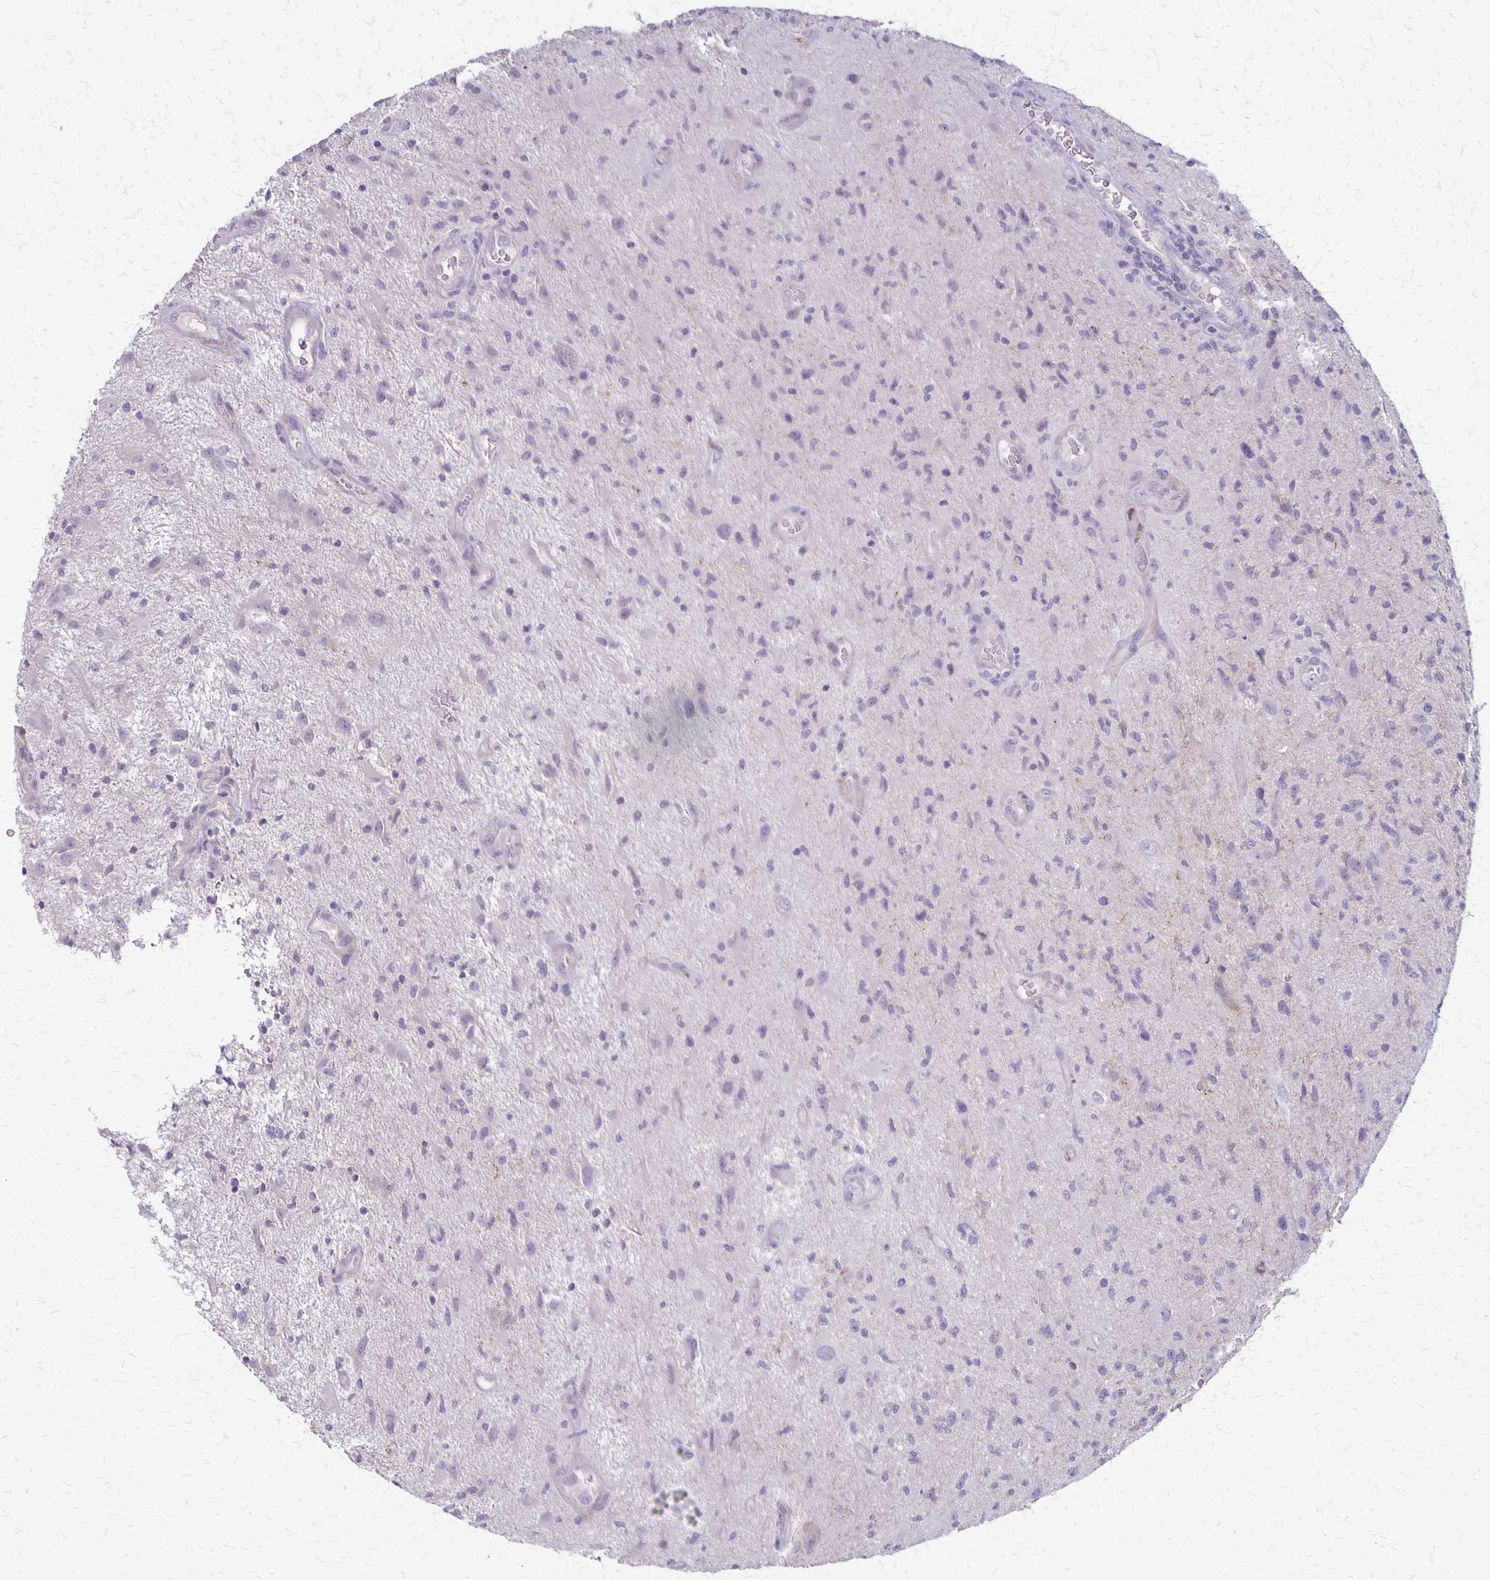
{"staining": {"intensity": "negative", "quantity": "none", "location": "none"}, "tissue": "glioma", "cell_type": "Tumor cells", "image_type": "cancer", "snomed": [{"axis": "morphology", "description": "Glioma, malignant, High grade"}, {"axis": "topography", "description": "Brain"}], "caption": "Photomicrograph shows no significant protein staining in tumor cells of high-grade glioma (malignant).", "gene": "SEPTIN5", "patient": {"sex": "male", "age": 67}}